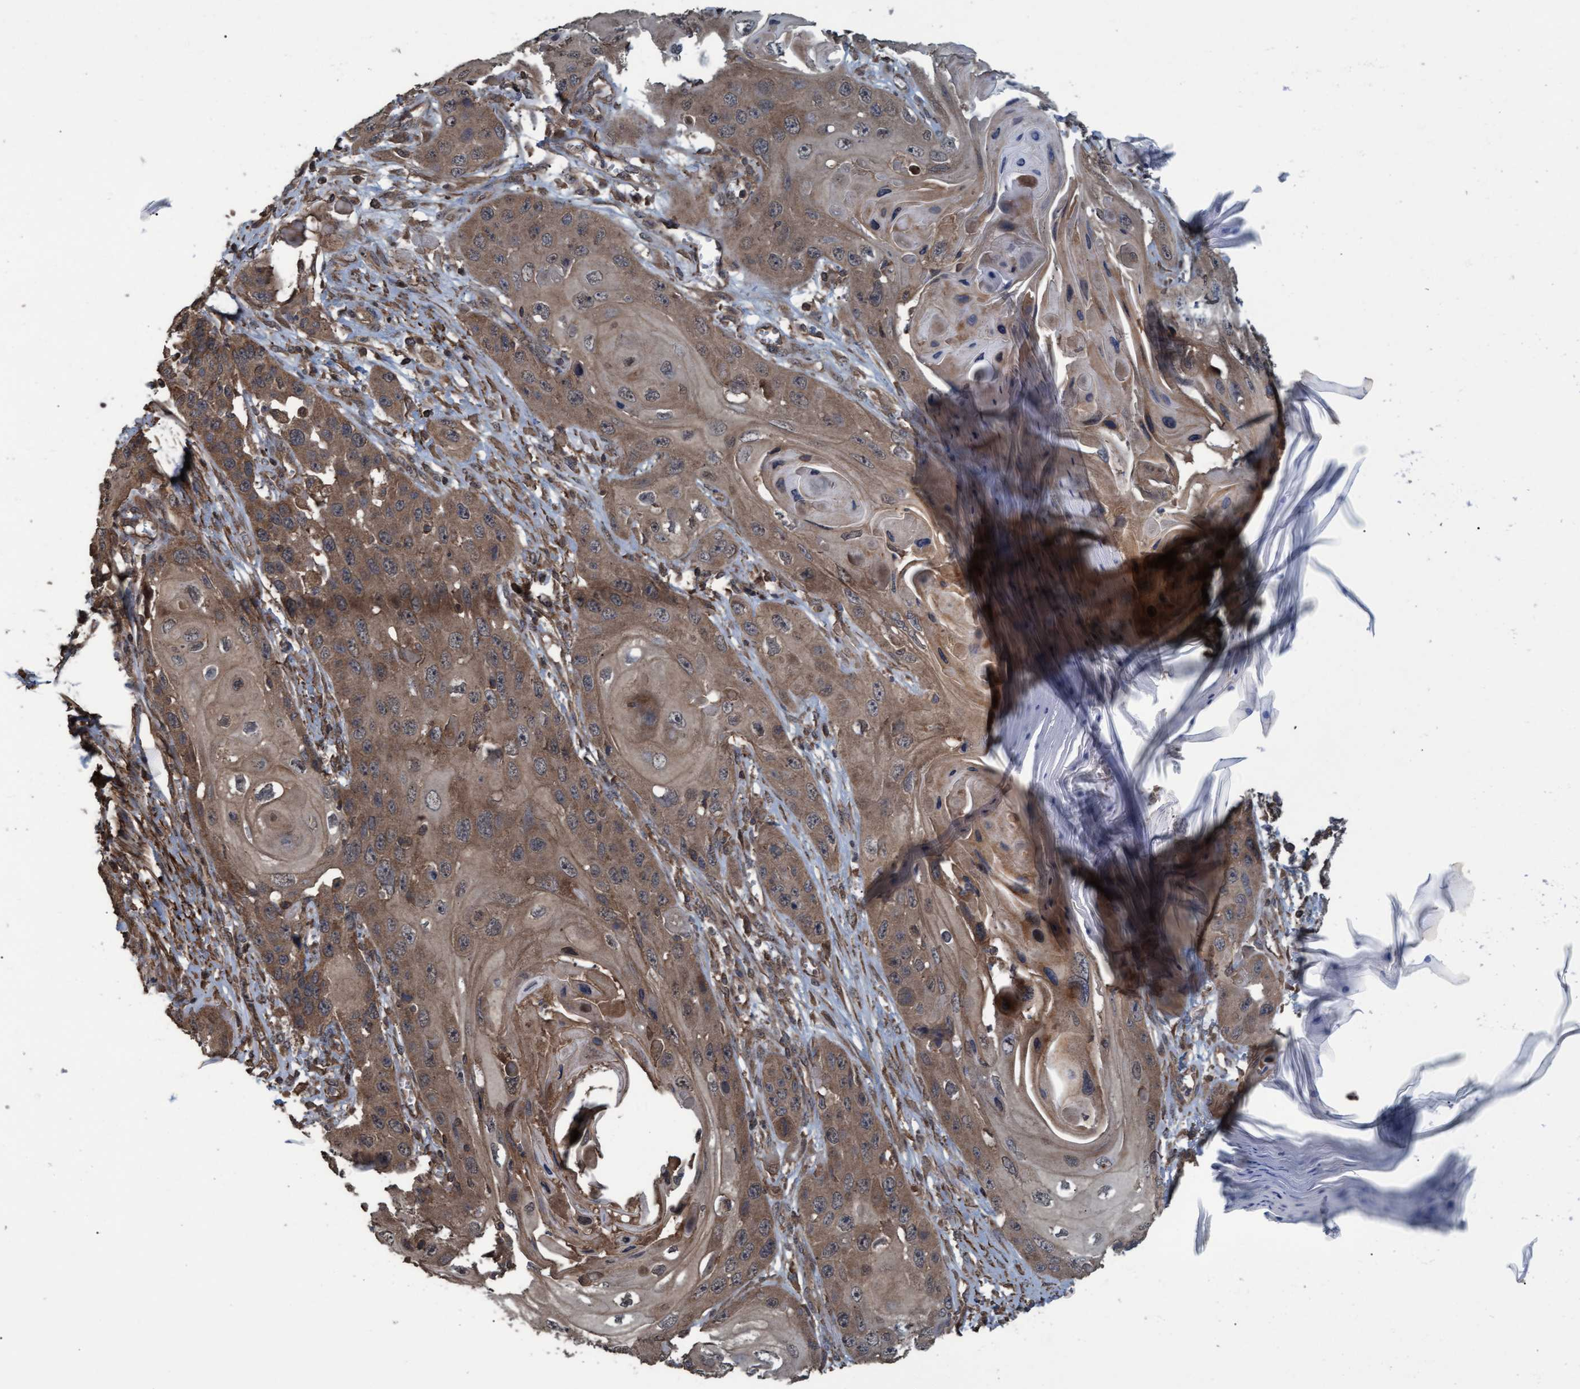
{"staining": {"intensity": "moderate", "quantity": ">75%", "location": "cytoplasmic/membranous"}, "tissue": "skin cancer", "cell_type": "Tumor cells", "image_type": "cancer", "snomed": [{"axis": "morphology", "description": "Squamous cell carcinoma, NOS"}, {"axis": "topography", "description": "Skin"}], "caption": "Human skin cancer stained with a brown dye demonstrates moderate cytoplasmic/membranous positive expression in approximately >75% of tumor cells.", "gene": "GGT6", "patient": {"sex": "male", "age": 55}}